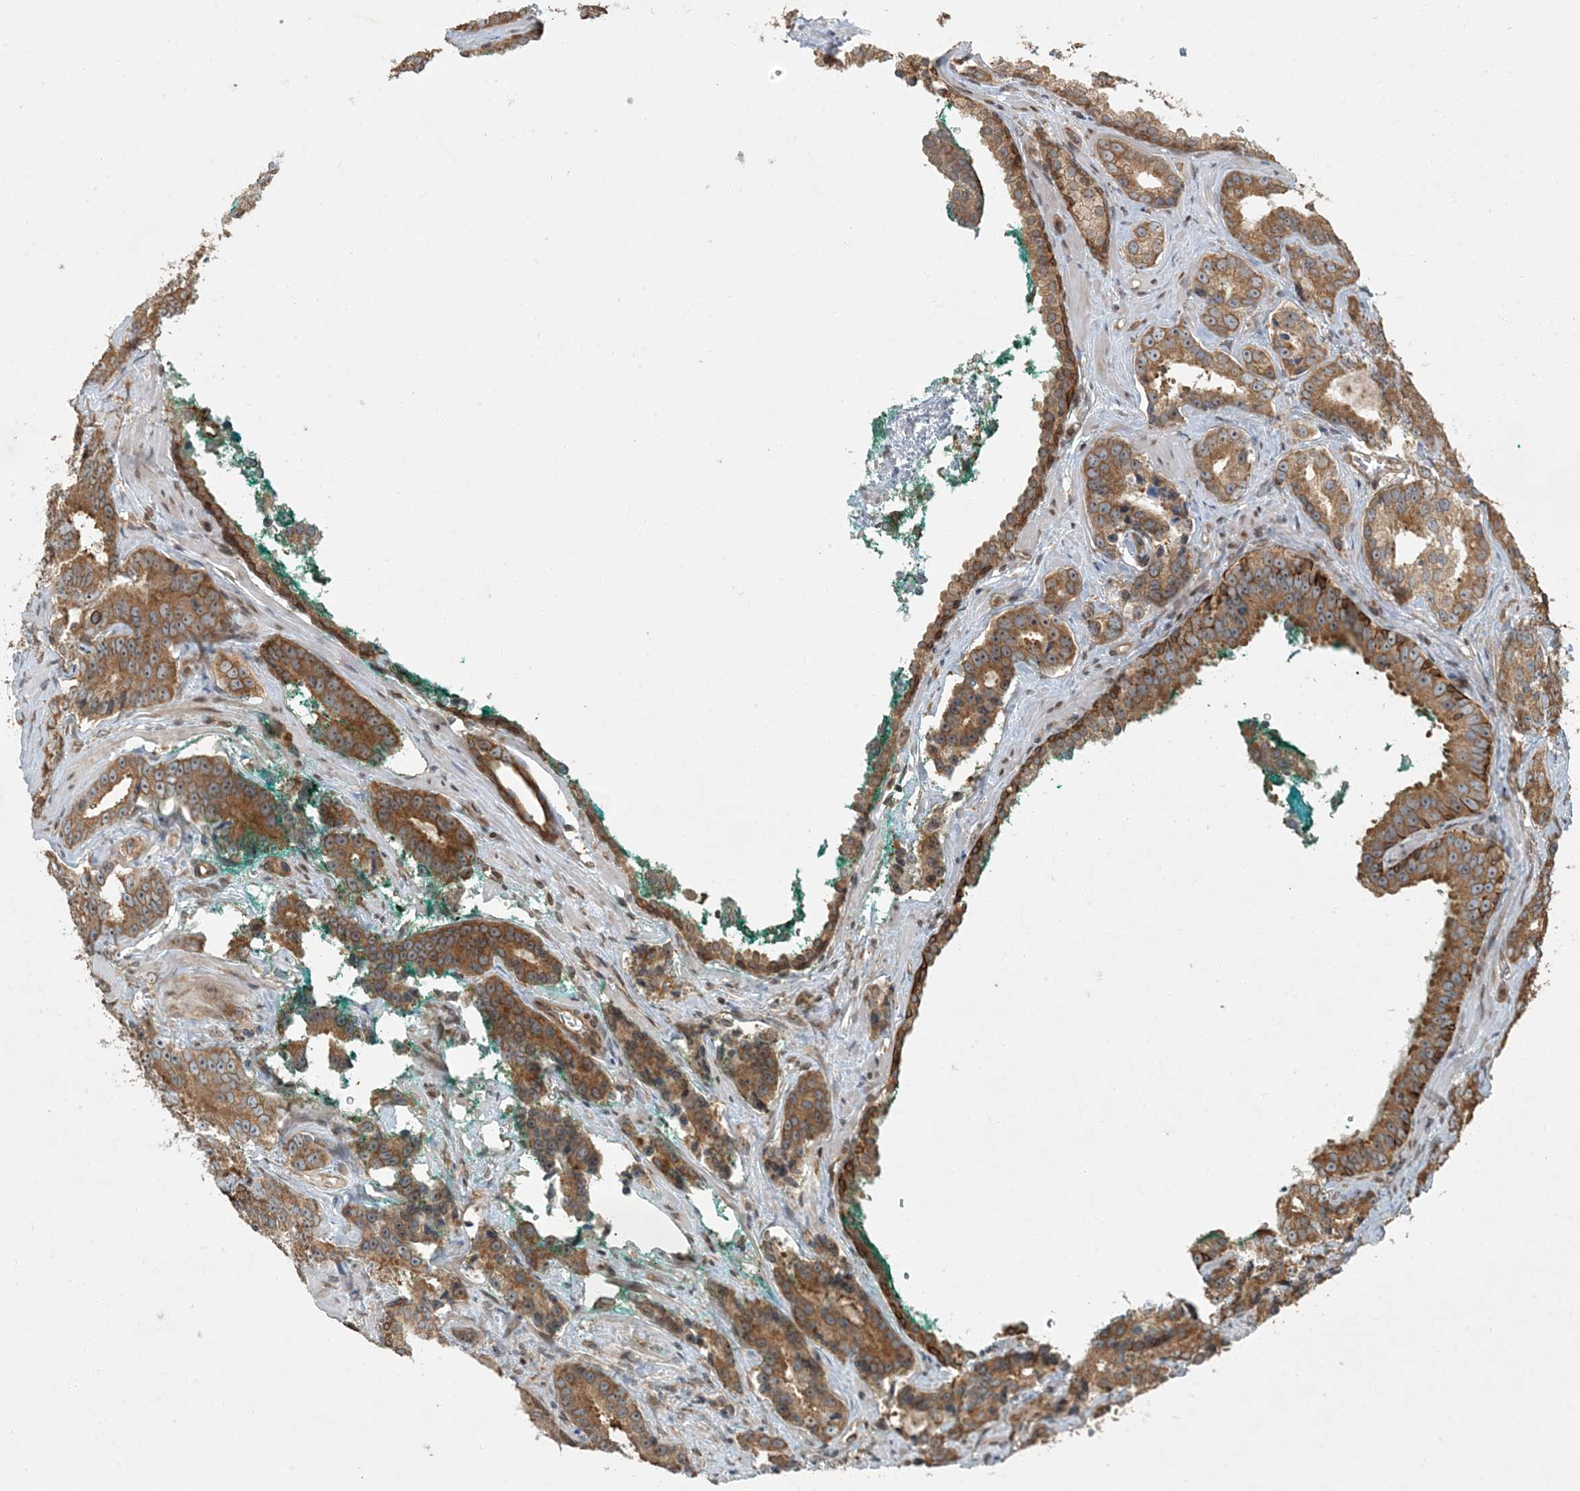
{"staining": {"intensity": "moderate", "quantity": ">75%", "location": "cytoplasmic/membranous"}, "tissue": "prostate cancer", "cell_type": "Tumor cells", "image_type": "cancer", "snomed": [{"axis": "morphology", "description": "Adenocarcinoma, High grade"}, {"axis": "topography", "description": "Prostate"}], "caption": "A micrograph of adenocarcinoma (high-grade) (prostate) stained for a protein displays moderate cytoplasmic/membranous brown staining in tumor cells.", "gene": "COMMD8", "patient": {"sex": "male", "age": 62}}